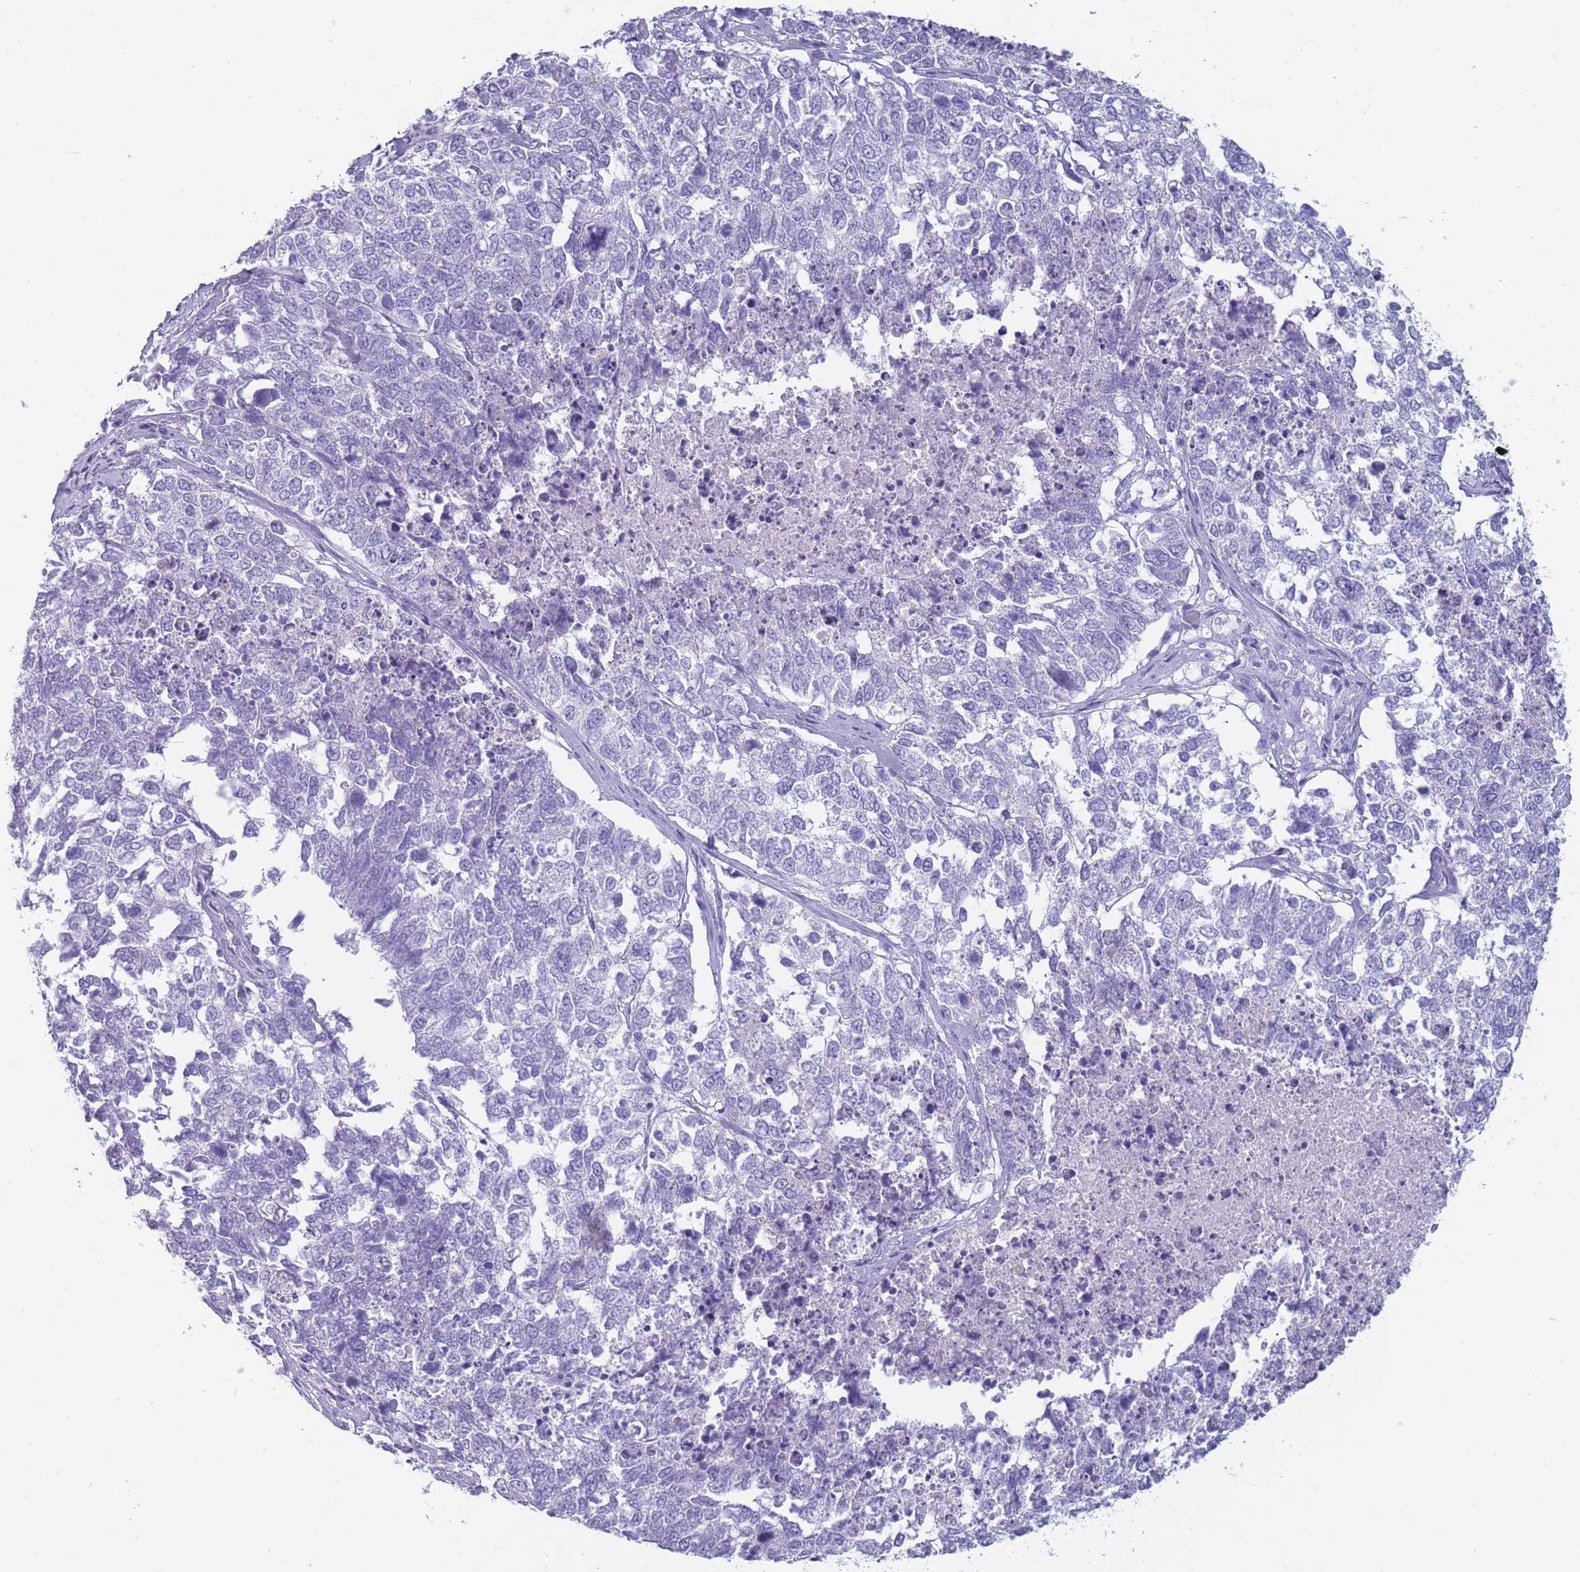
{"staining": {"intensity": "negative", "quantity": "none", "location": "none"}, "tissue": "cervical cancer", "cell_type": "Tumor cells", "image_type": "cancer", "snomed": [{"axis": "morphology", "description": "Squamous cell carcinoma, NOS"}, {"axis": "topography", "description": "Cervix"}], "caption": "Protein analysis of cervical cancer displays no significant expression in tumor cells. Brightfield microscopy of immunohistochemistry stained with DAB (3,3'-diaminobenzidine) (brown) and hematoxylin (blue), captured at high magnification.", "gene": "DCANP1", "patient": {"sex": "female", "age": 63}}